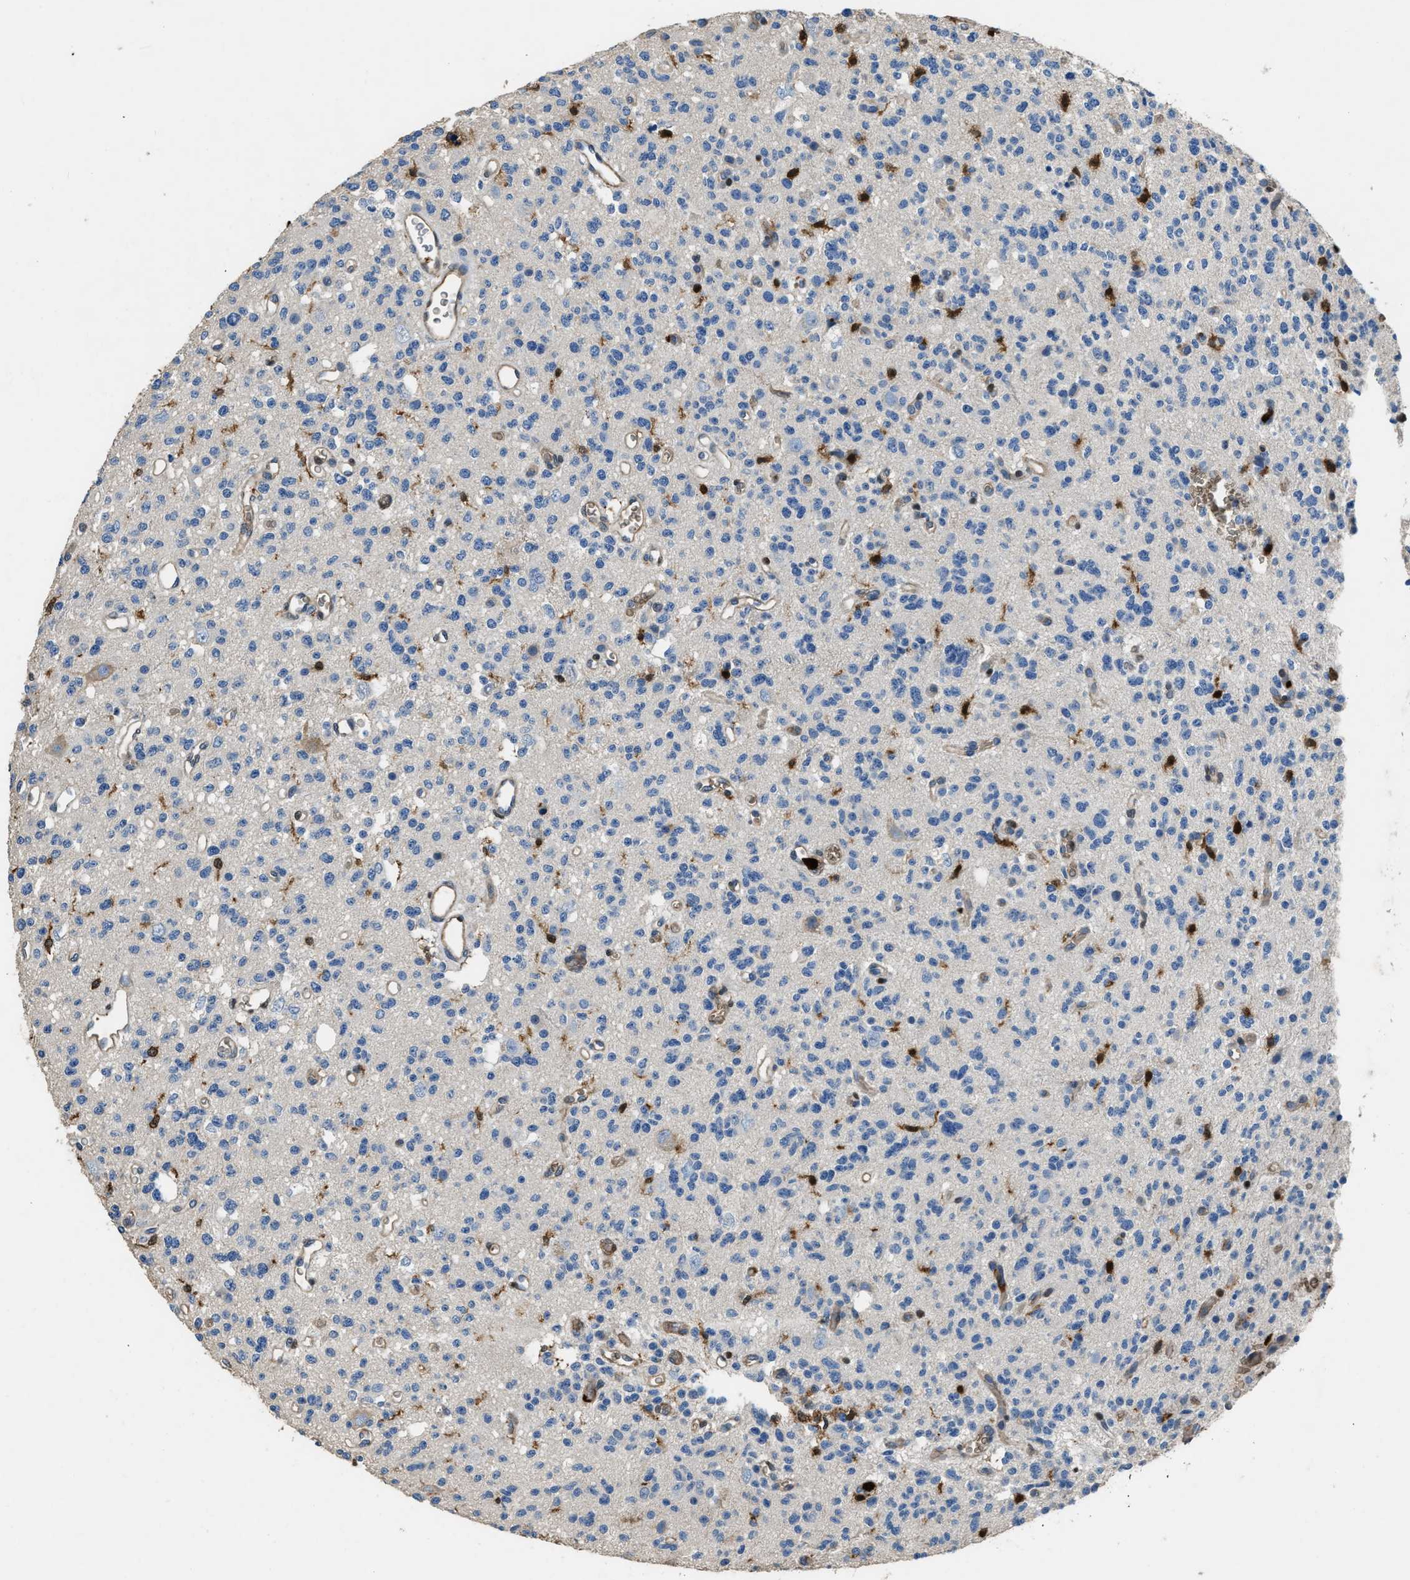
{"staining": {"intensity": "negative", "quantity": "none", "location": "none"}, "tissue": "glioma", "cell_type": "Tumor cells", "image_type": "cancer", "snomed": [{"axis": "morphology", "description": "Glioma, malignant, Low grade"}, {"axis": "topography", "description": "Brain"}], "caption": "IHC of human glioma shows no positivity in tumor cells.", "gene": "ARHGDIB", "patient": {"sex": "male", "age": 38}}